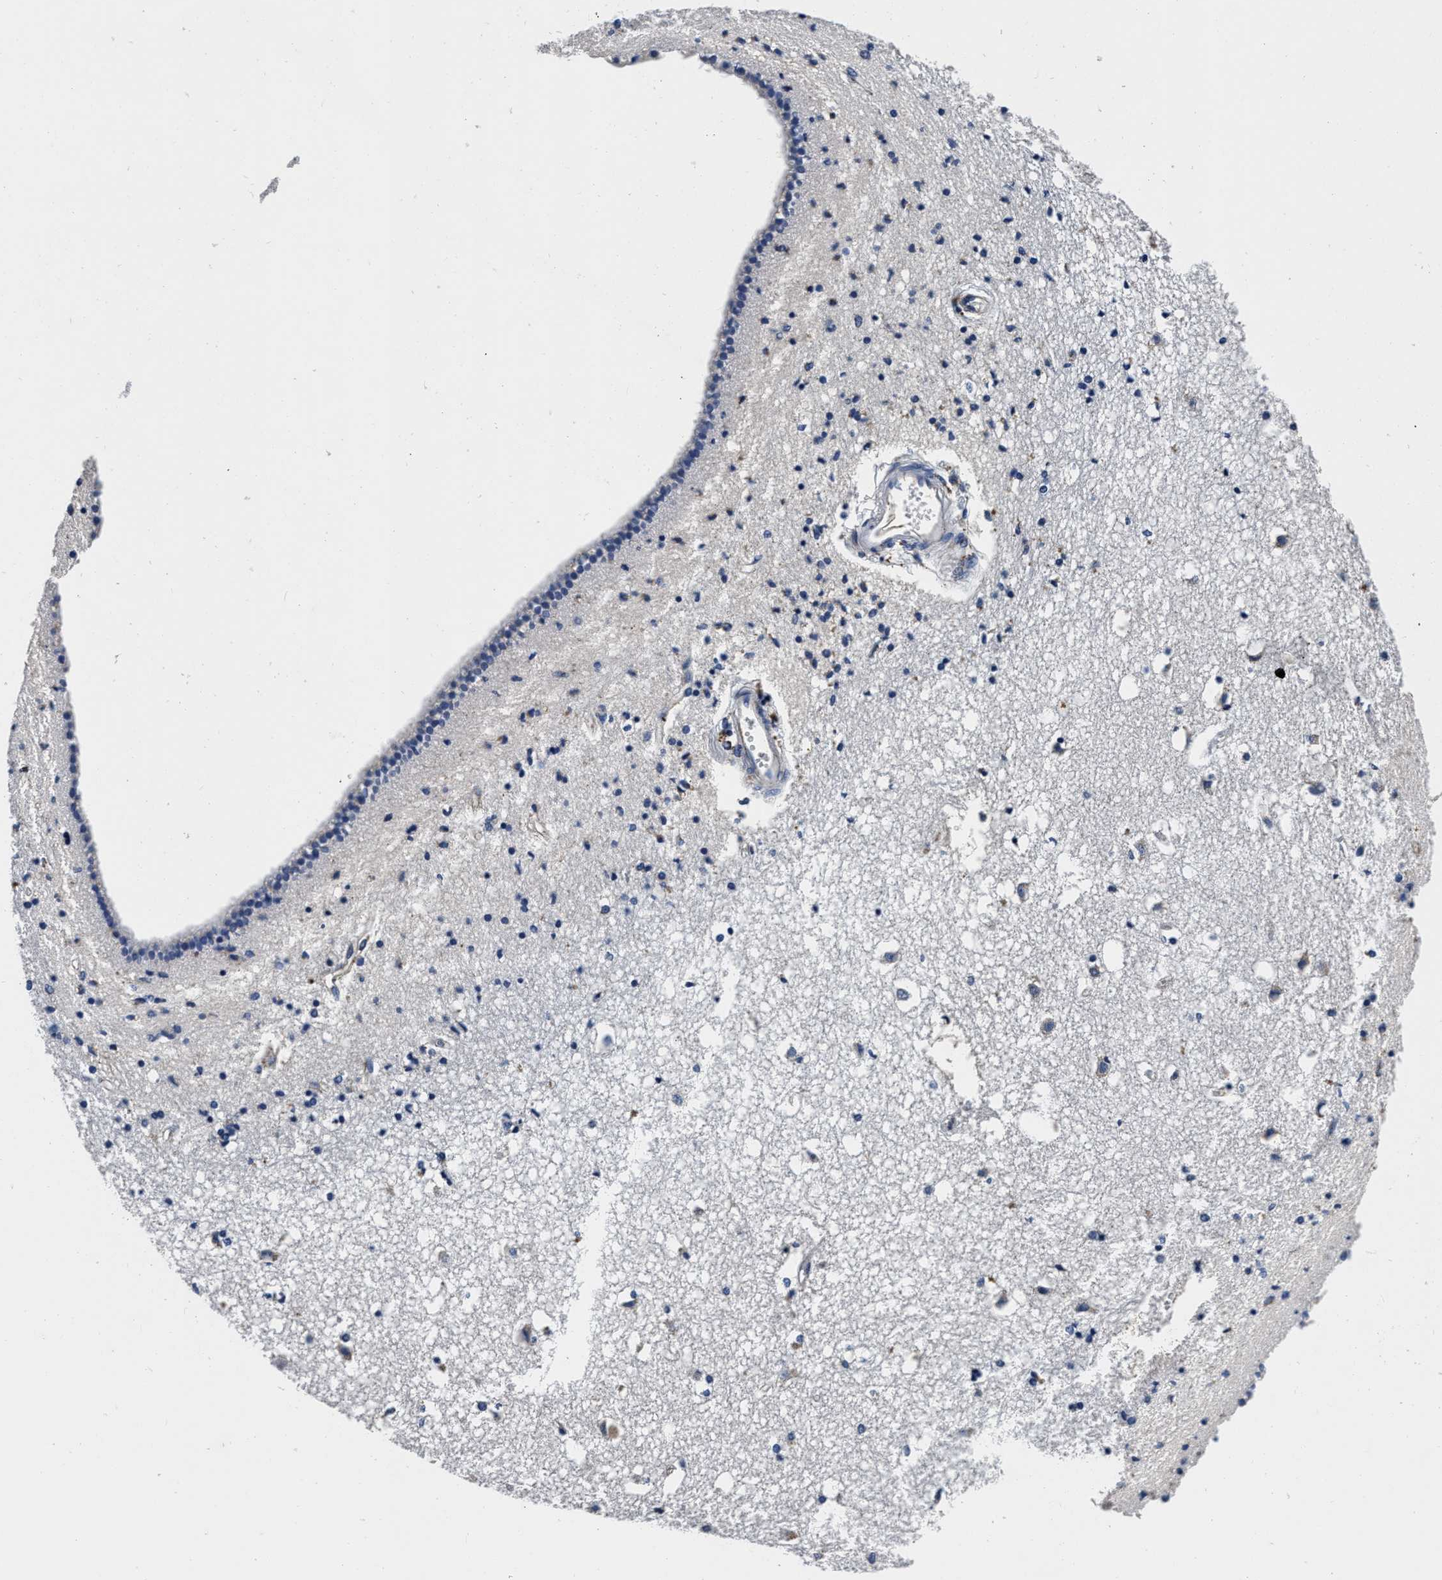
{"staining": {"intensity": "negative", "quantity": "none", "location": "none"}, "tissue": "caudate", "cell_type": "Glial cells", "image_type": "normal", "snomed": [{"axis": "morphology", "description": "Normal tissue, NOS"}, {"axis": "topography", "description": "Lateral ventricle wall"}], "caption": "Micrograph shows no protein staining in glial cells of benign caudate.", "gene": "GRN", "patient": {"sex": "male", "age": 45}}